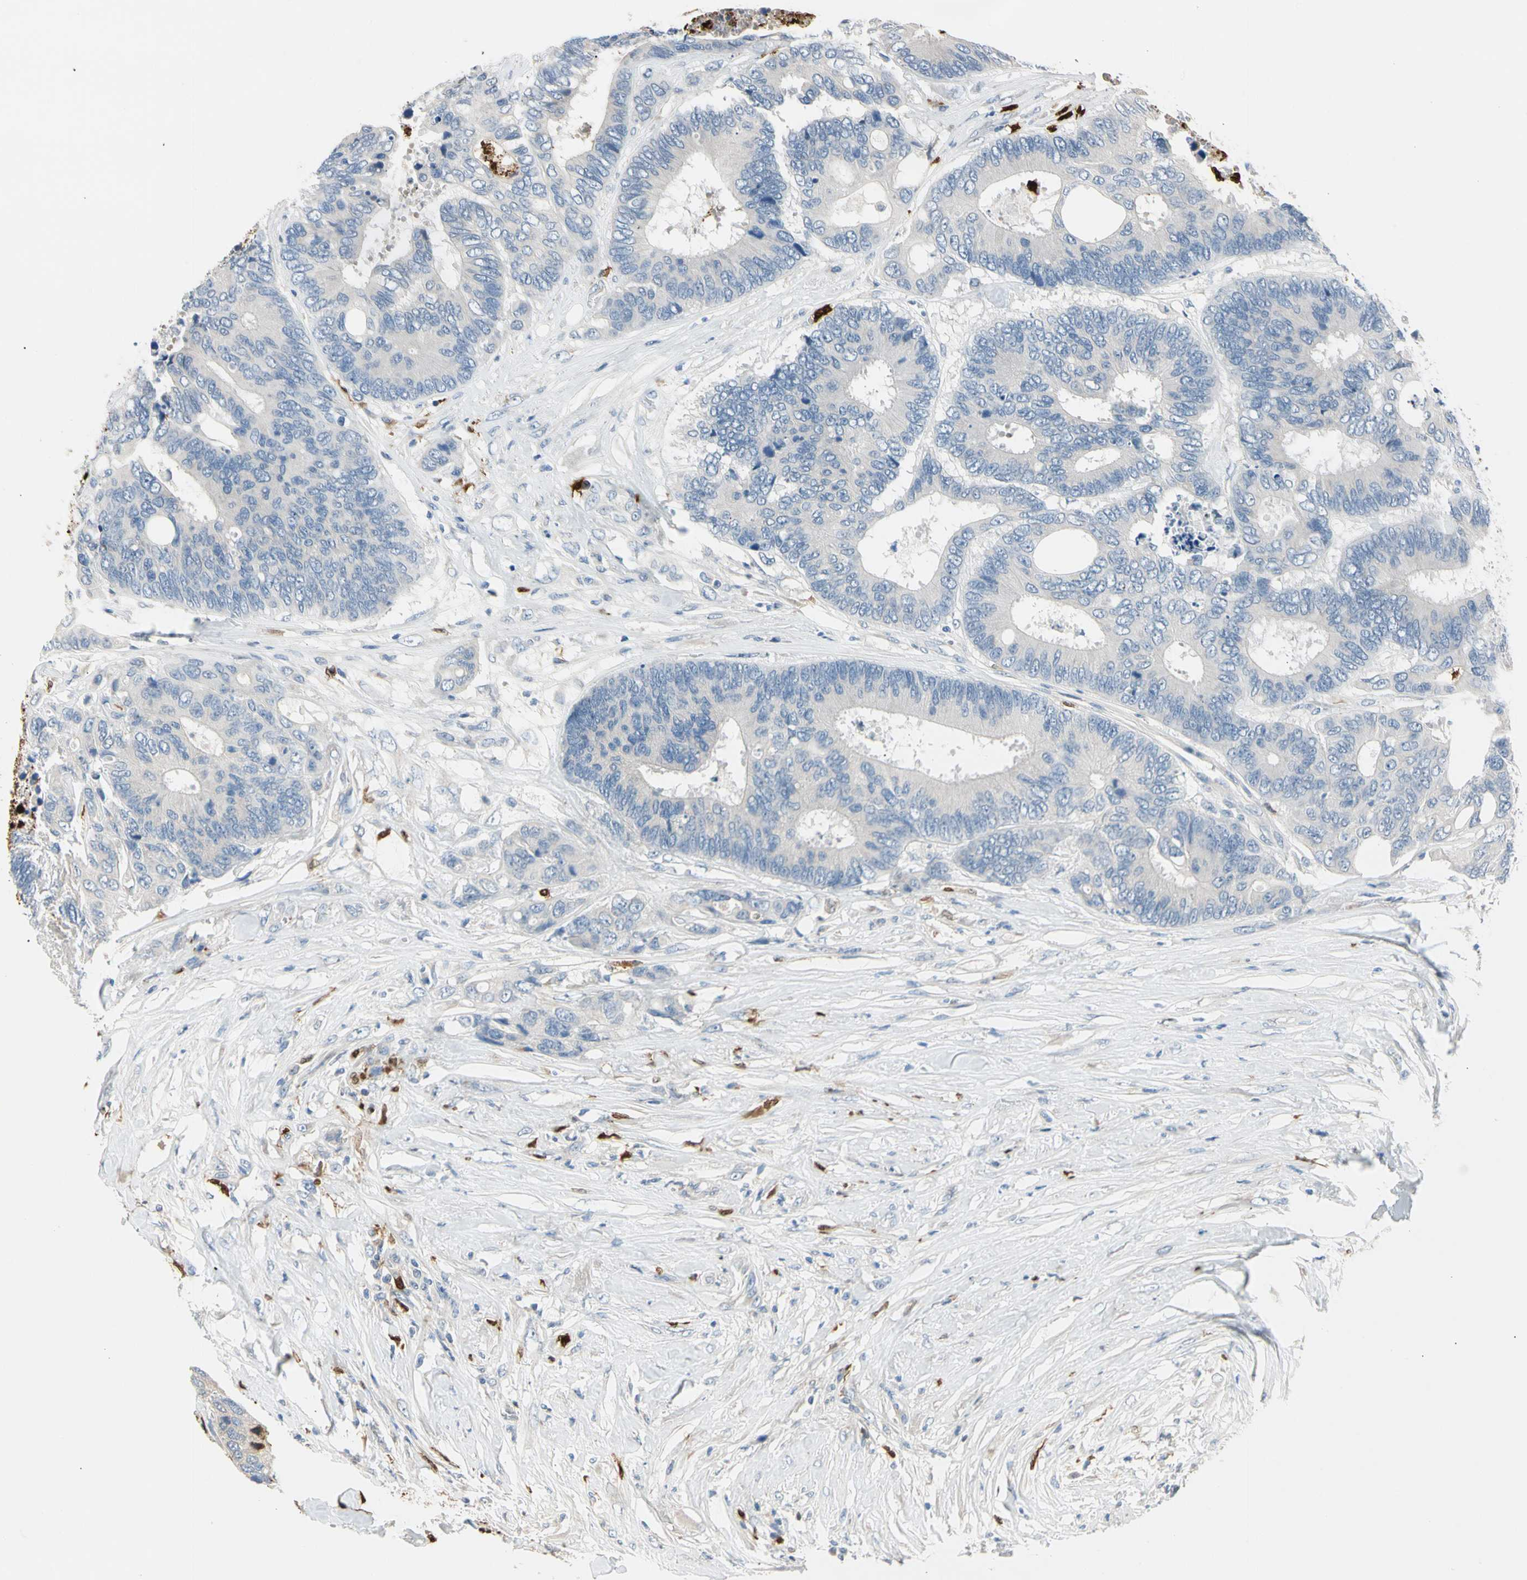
{"staining": {"intensity": "negative", "quantity": "none", "location": "none"}, "tissue": "colorectal cancer", "cell_type": "Tumor cells", "image_type": "cancer", "snomed": [{"axis": "morphology", "description": "Adenocarcinoma, NOS"}, {"axis": "topography", "description": "Rectum"}], "caption": "Immunohistochemistry image of human colorectal cancer stained for a protein (brown), which shows no positivity in tumor cells.", "gene": "TRAF5", "patient": {"sex": "male", "age": 55}}